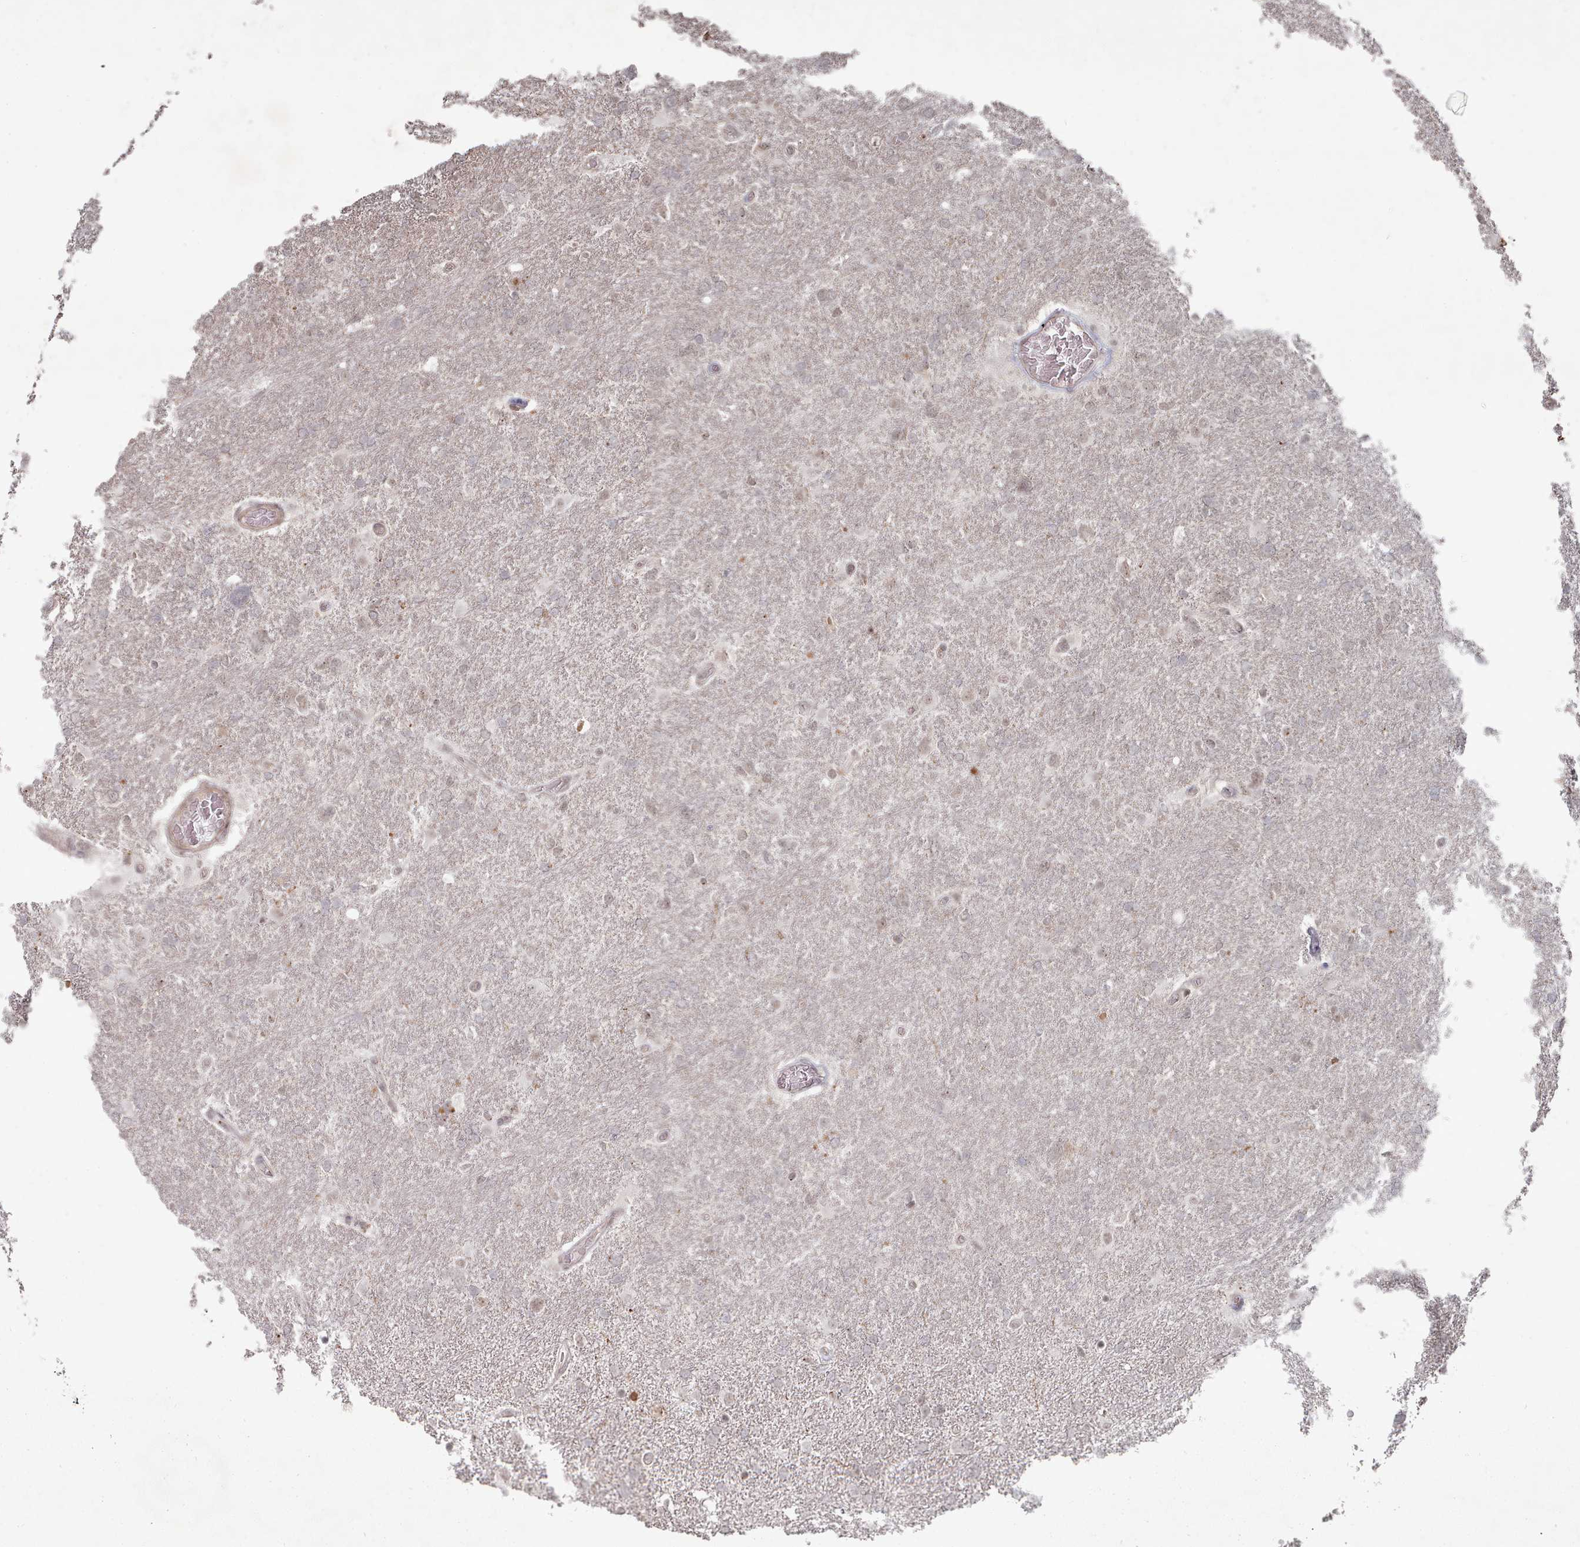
{"staining": {"intensity": "weak", "quantity": "<25%", "location": "nuclear"}, "tissue": "glioma", "cell_type": "Tumor cells", "image_type": "cancer", "snomed": [{"axis": "morphology", "description": "Glioma, malignant, High grade"}, {"axis": "topography", "description": "Brain"}], "caption": "The immunohistochemistry (IHC) histopathology image has no significant expression in tumor cells of high-grade glioma (malignant) tissue.", "gene": "CPSF4", "patient": {"sex": "male", "age": 61}}